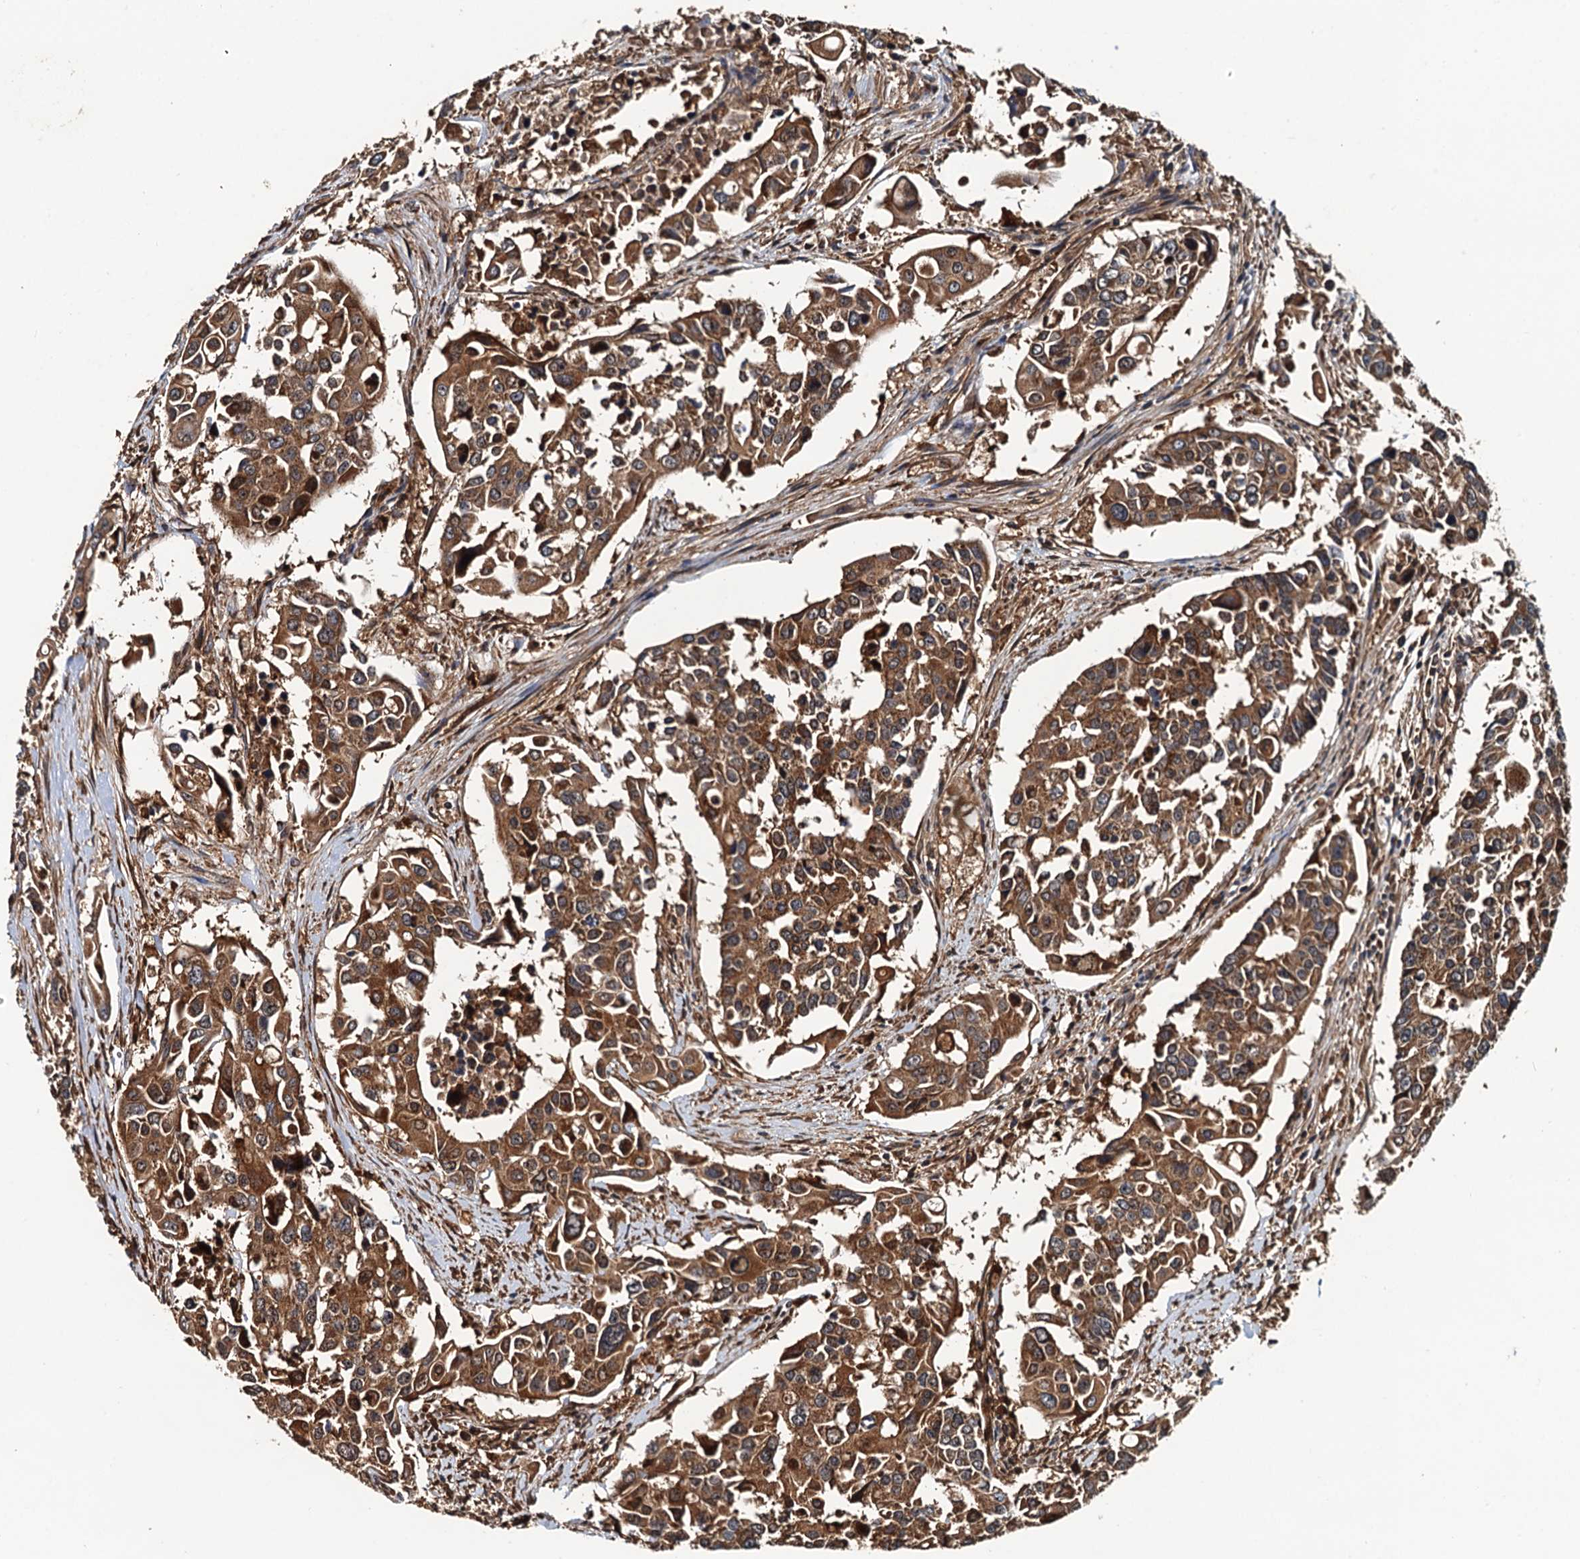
{"staining": {"intensity": "moderate", "quantity": ">75%", "location": "cytoplasmic/membranous"}, "tissue": "colorectal cancer", "cell_type": "Tumor cells", "image_type": "cancer", "snomed": [{"axis": "morphology", "description": "Adenocarcinoma, NOS"}, {"axis": "topography", "description": "Colon"}], "caption": "Immunohistochemical staining of colorectal cancer displays medium levels of moderate cytoplasmic/membranous protein expression in approximately >75% of tumor cells. (Stains: DAB (3,3'-diaminobenzidine) in brown, nuclei in blue, Microscopy: brightfield microscopy at high magnification).", "gene": "USP6NL", "patient": {"sex": "male", "age": 77}}